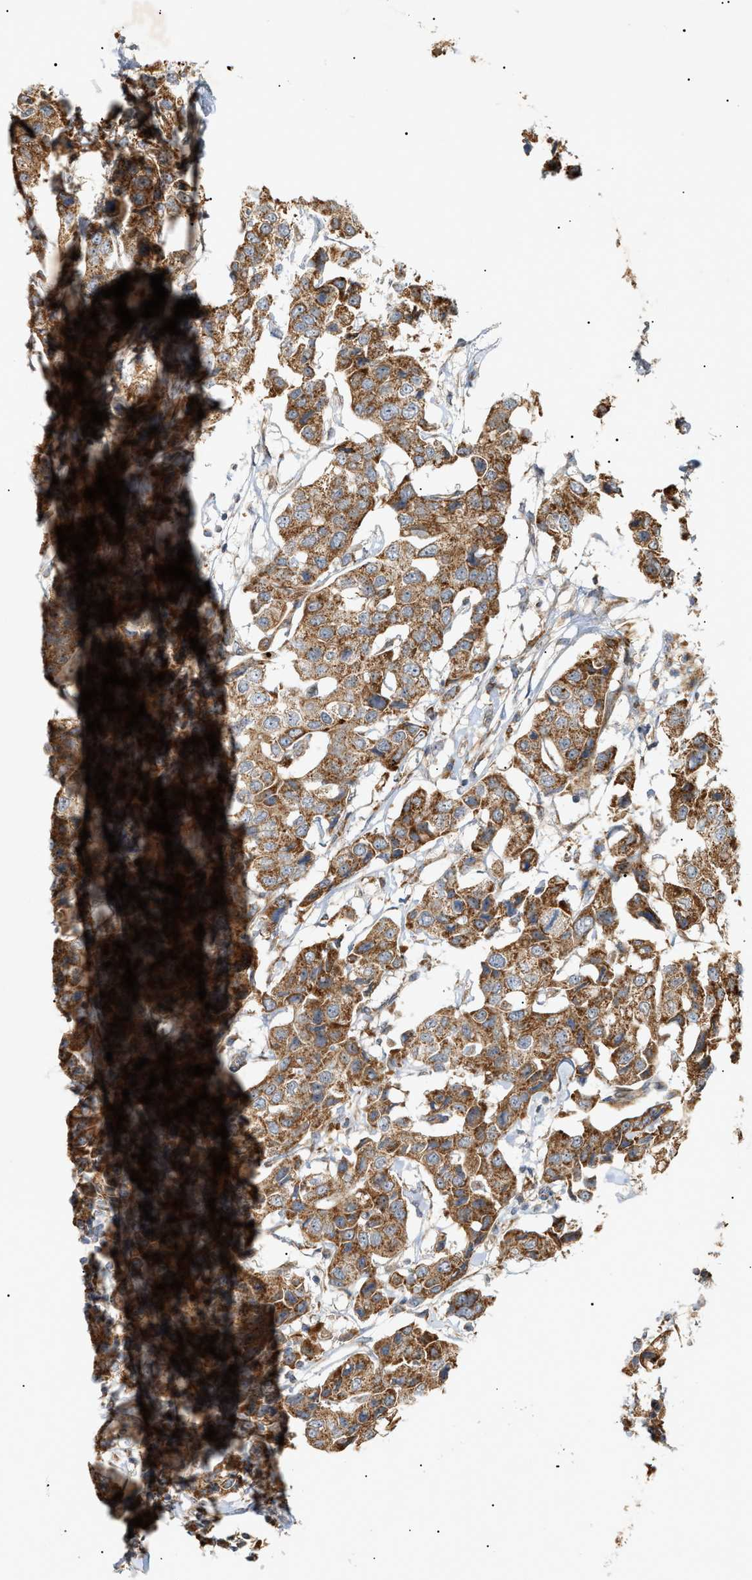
{"staining": {"intensity": "moderate", "quantity": ">75%", "location": "cytoplasmic/membranous"}, "tissue": "breast cancer", "cell_type": "Tumor cells", "image_type": "cancer", "snomed": [{"axis": "morphology", "description": "Duct carcinoma"}, {"axis": "topography", "description": "Breast"}], "caption": "This image displays immunohistochemistry staining of breast cancer (intraductal carcinoma), with medium moderate cytoplasmic/membranous positivity in about >75% of tumor cells.", "gene": "MTCH1", "patient": {"sex": "female", "age": 80}}